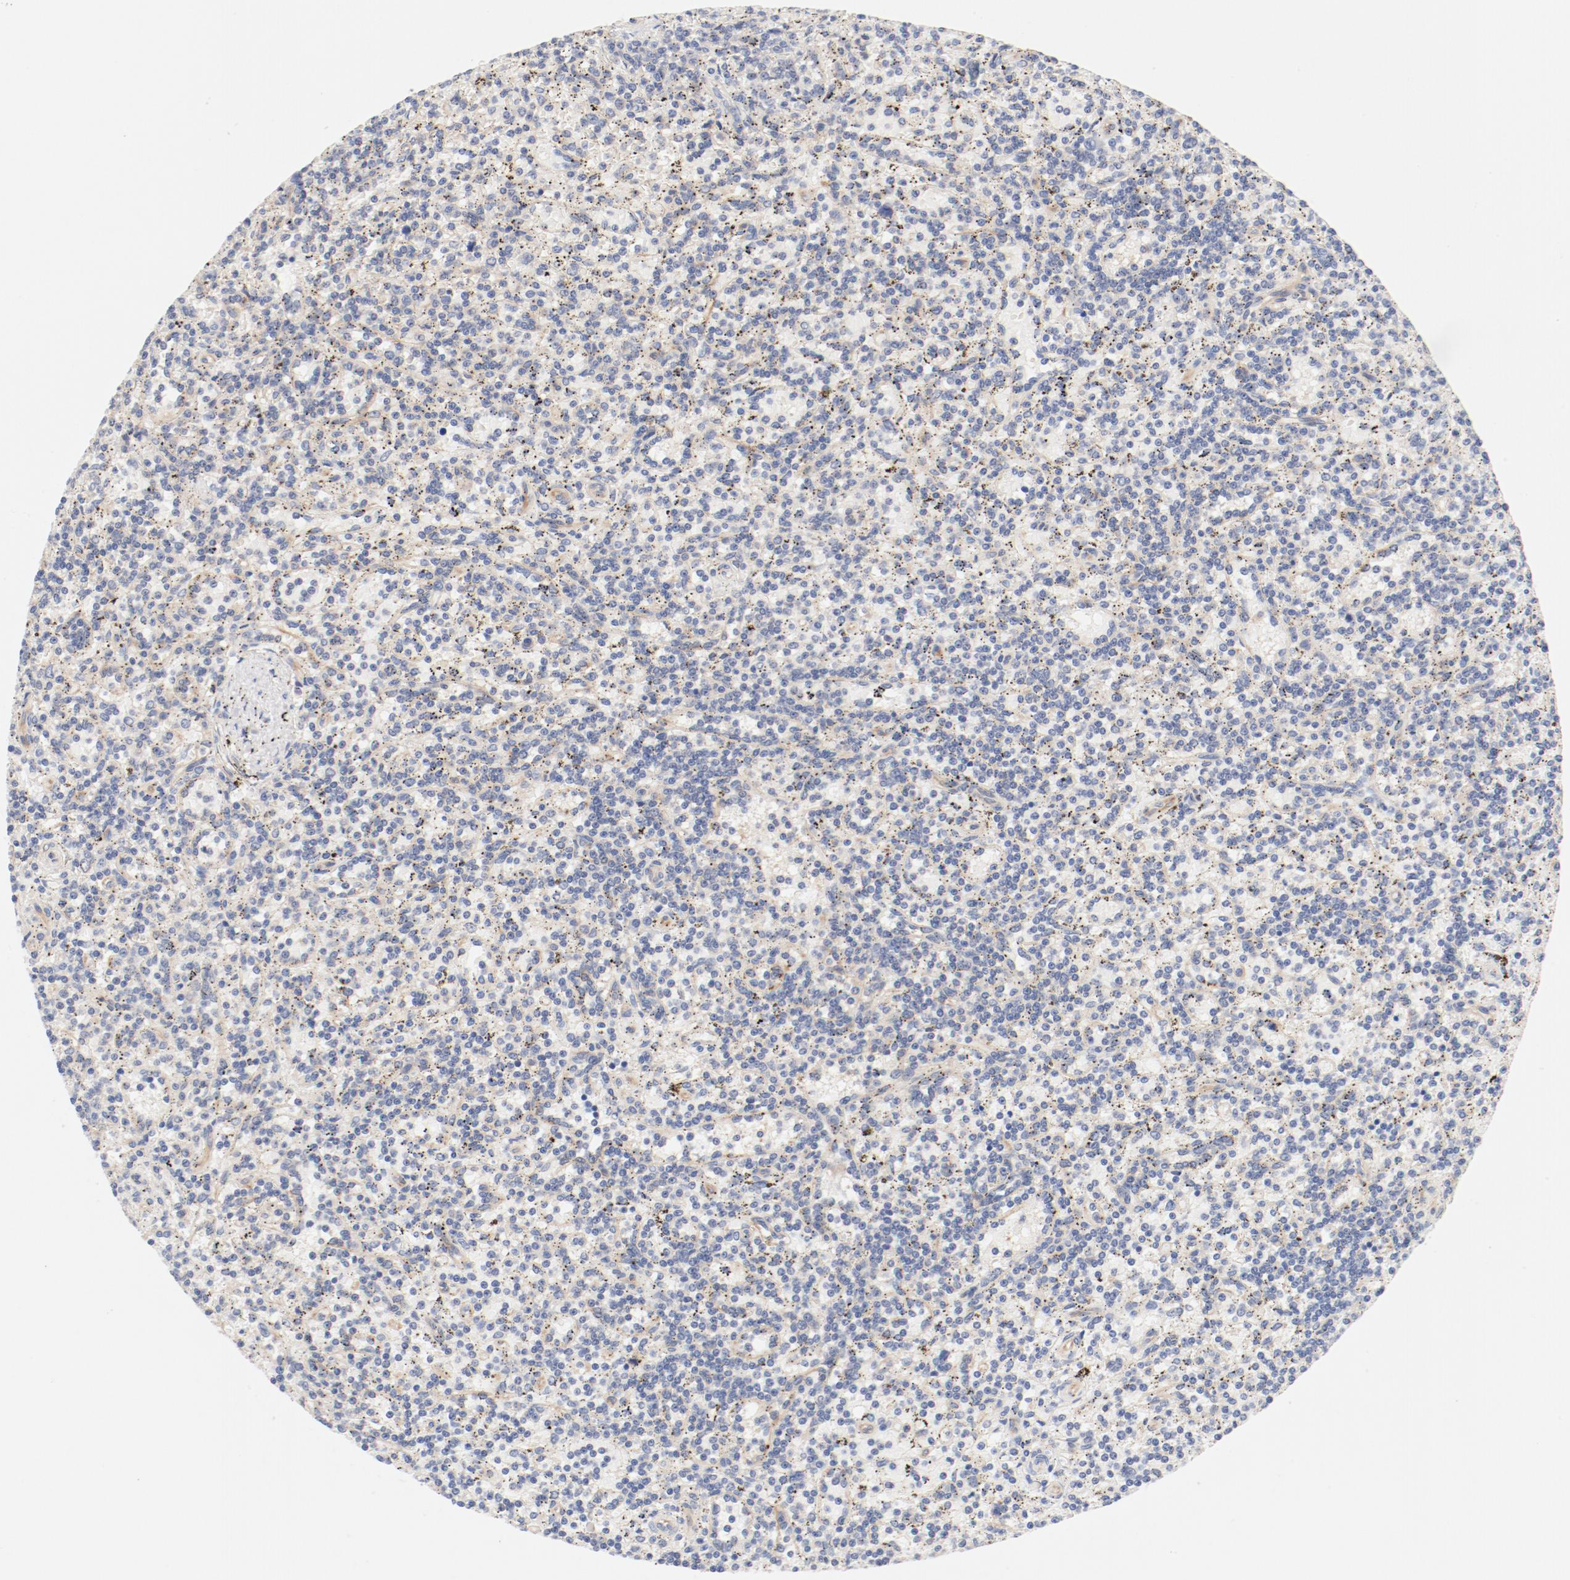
{"staining": {"intensity": "negative", "quantity": "none", "location": "none"}, "tissue": "lymphoma", "cell_type": "Tumor cells", "image_type": "cancer", "snomed": [{"axis": "morphology", "description": "Malignant lymphoma, non-Hodgkin's type, Low grade"}, {"axis": "topography", "description": "Spleen"}], "caption": "Tumor cells show no significant staining in low-grade malignant lymphoma, non-Hodgkin's type. Brightfield microscopy of IHC stained with DAB (brown) and hematoxylin (blue), captured at high magnification.", "gene": "DYNC1H1", "patient": {"sex": "male", "age": 73}}